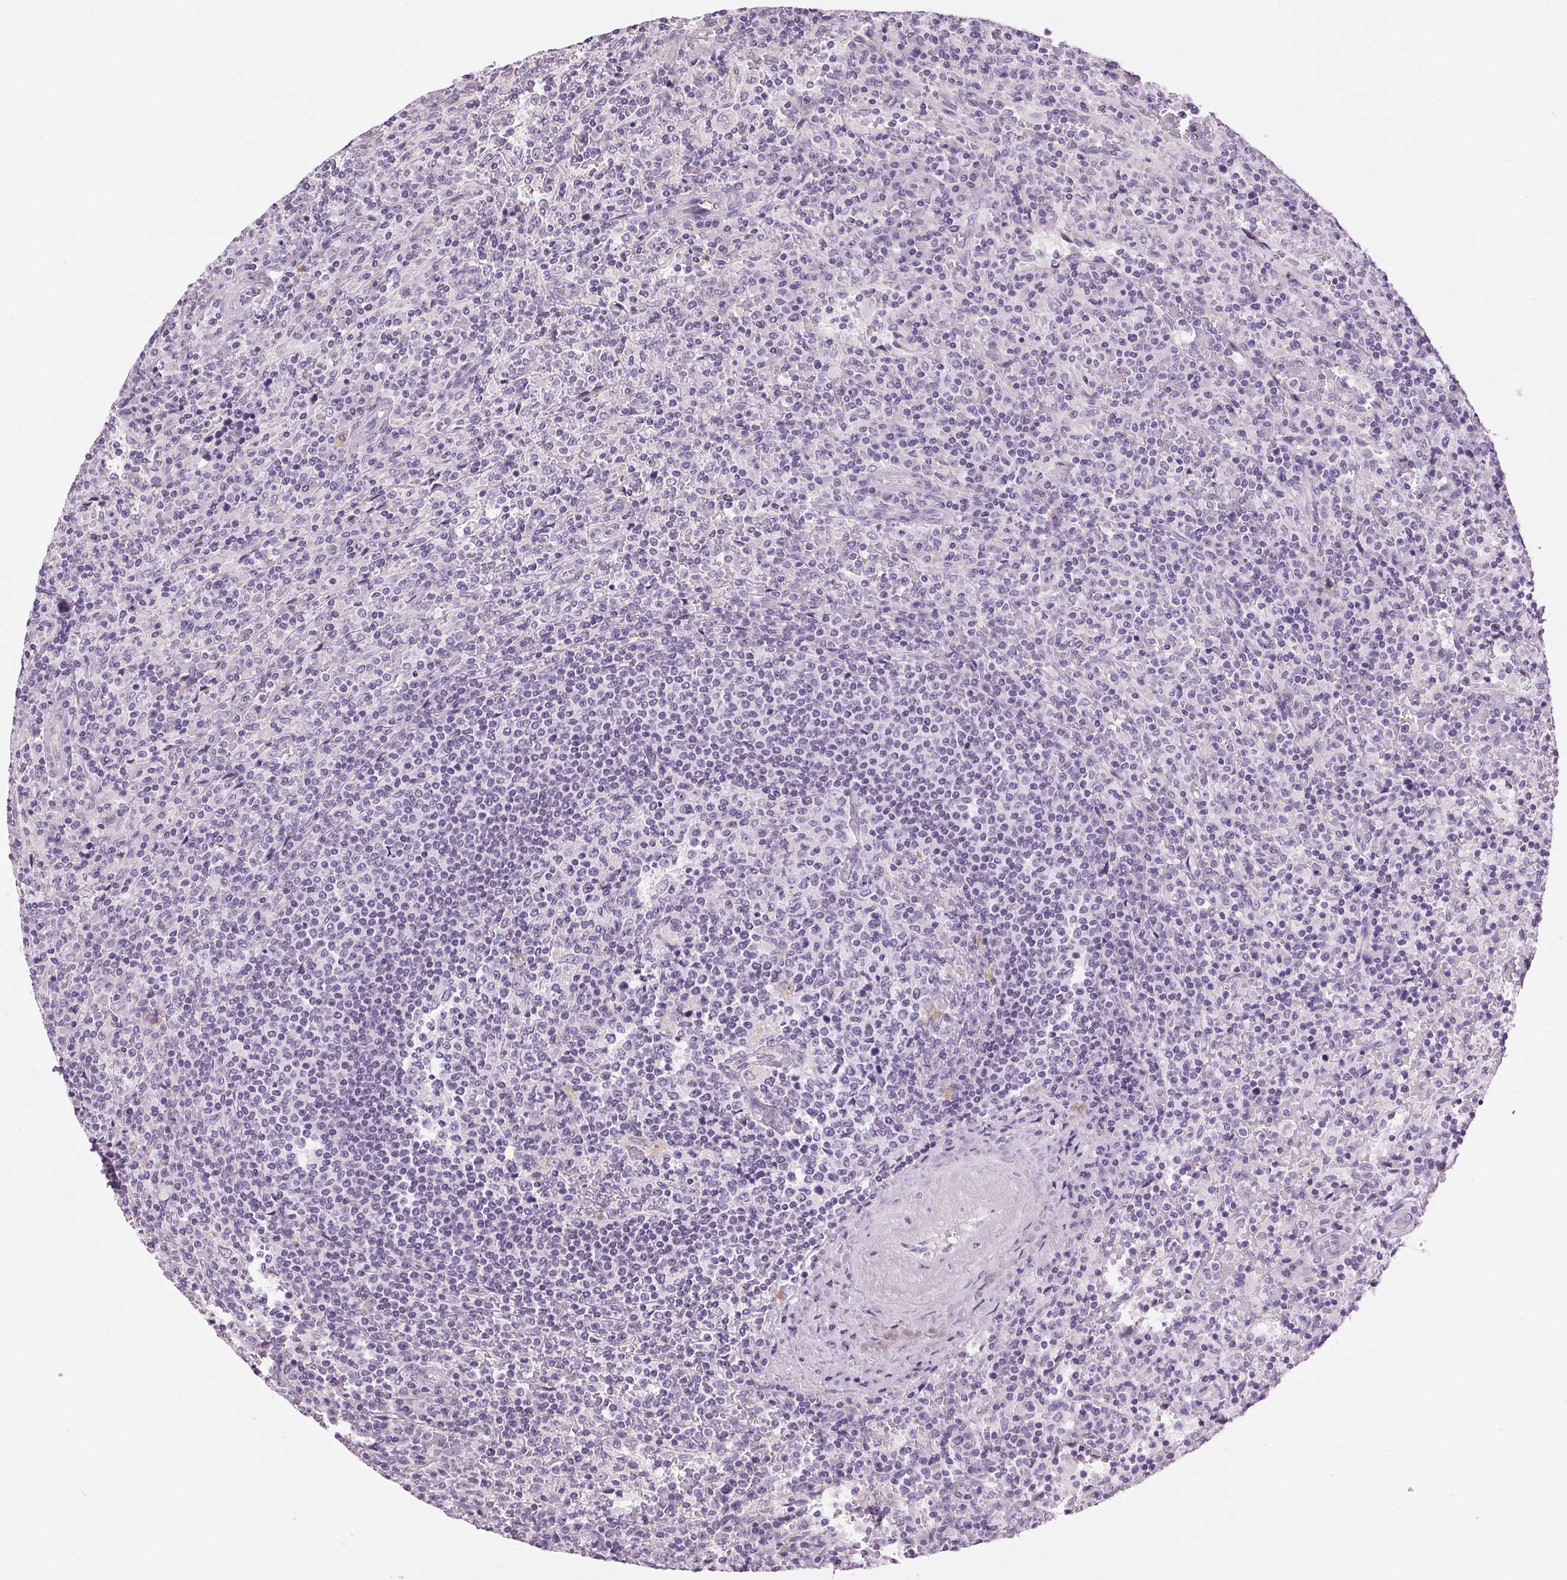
{"staining": {"intensity": "negative", "quantity": "none", "location": "none"}, "tissue": "lymphoma", "cell_type": "Tumor cells", "image_type": "cancer", "snomed": [{"axis": "morphology", "description": "Malignant lymphoma, non-Hodgkin's type, Low grade"}, {"axis": "topography", "description": "Spleen"}], "caption": "The micrograph reveals no staining of tumor cells in lymphoma. (DAB (3,3'-diaminobenzidine) immunohistochemistry visualized using brightfield microscopy, high magnification).", "gene": "MISP", "patient": {"sex": "male", "age": 62}}